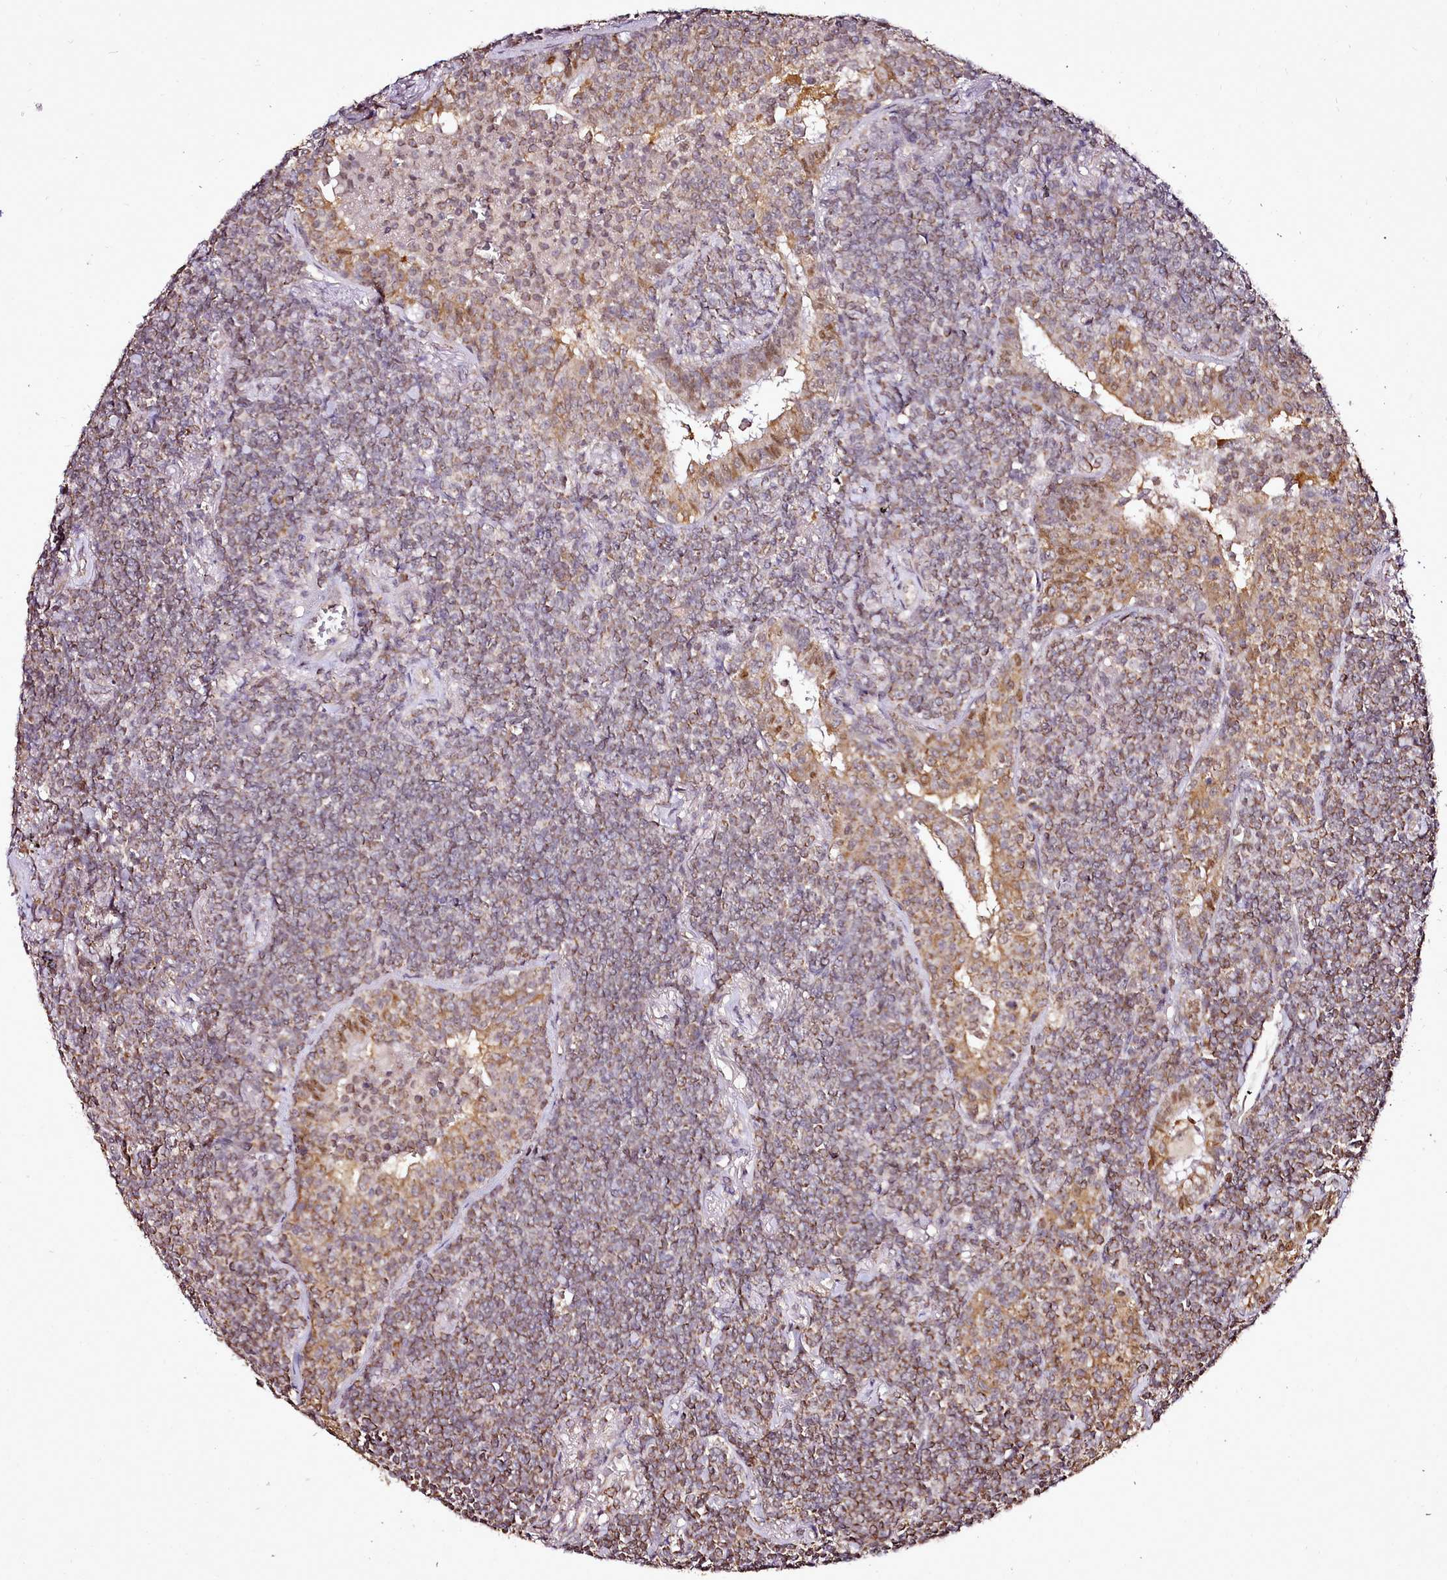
{"staining": {"intensity": "weak", "quantity": "25%-75%", "location": "cytoplasmic/membranous"}, "tissue": "lymphoma", "cell_type": "Tumor cells", "image_type": "cancer", "snomed": [{"axis": "morphology", "description": "Malignant lymphoma, non-Hodgkin's type, Low grade"}, {"axis": "topography", "description": "Lung"}], "caption": "Protein staining of lymphoma tissue demonstrates weak cytoplasmic/membranous staining in approximately 25%-75% of tumor cells.", "gene": "EDIL3", "patient": {"sex": "female", "age": 71}}